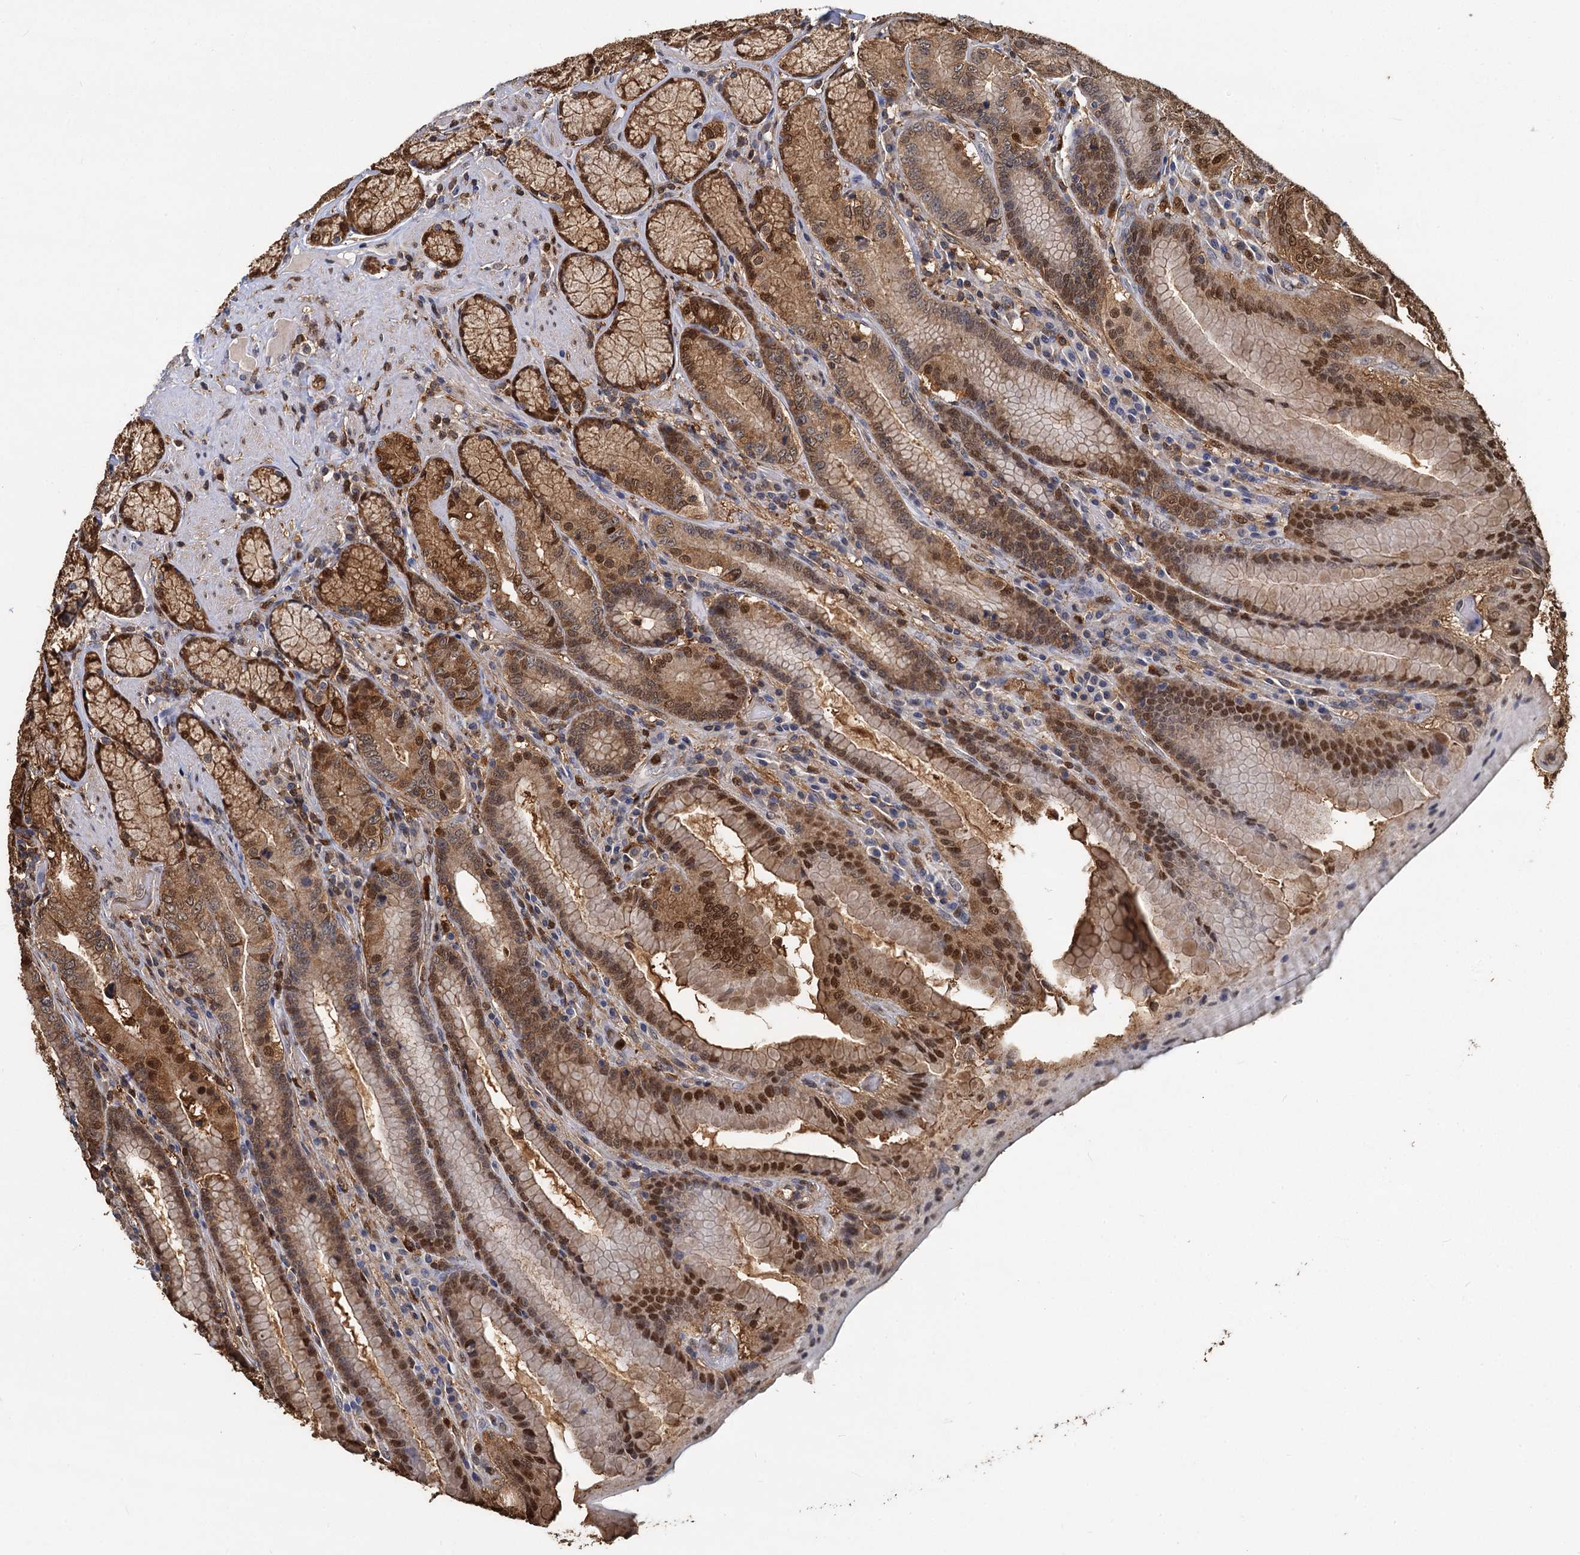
{"staining": {"intensity": "moderate", "quantity": ">75%", "location": "cytoplasmic/membranous,nuclear"}, "tissue": "stomach", "cell_type": "Glandular cells", "image_type": "normal", "snomed": [{"axis": "morphology", "description": "Normal tissue, NOS"}, {"axis": "topography", "description": "Stomach, upper"}, {"axis": "topography", "description": "Stomach, lower"}], "caption": "Immunohistochemical staining of unremarkable human stomach reveals moderate cytoplasmic/membranous,nuclear protein positivity in about >75% of glandular cells.", "gene": "S100A6", "patient": {"sex": "female", "age": 76}}